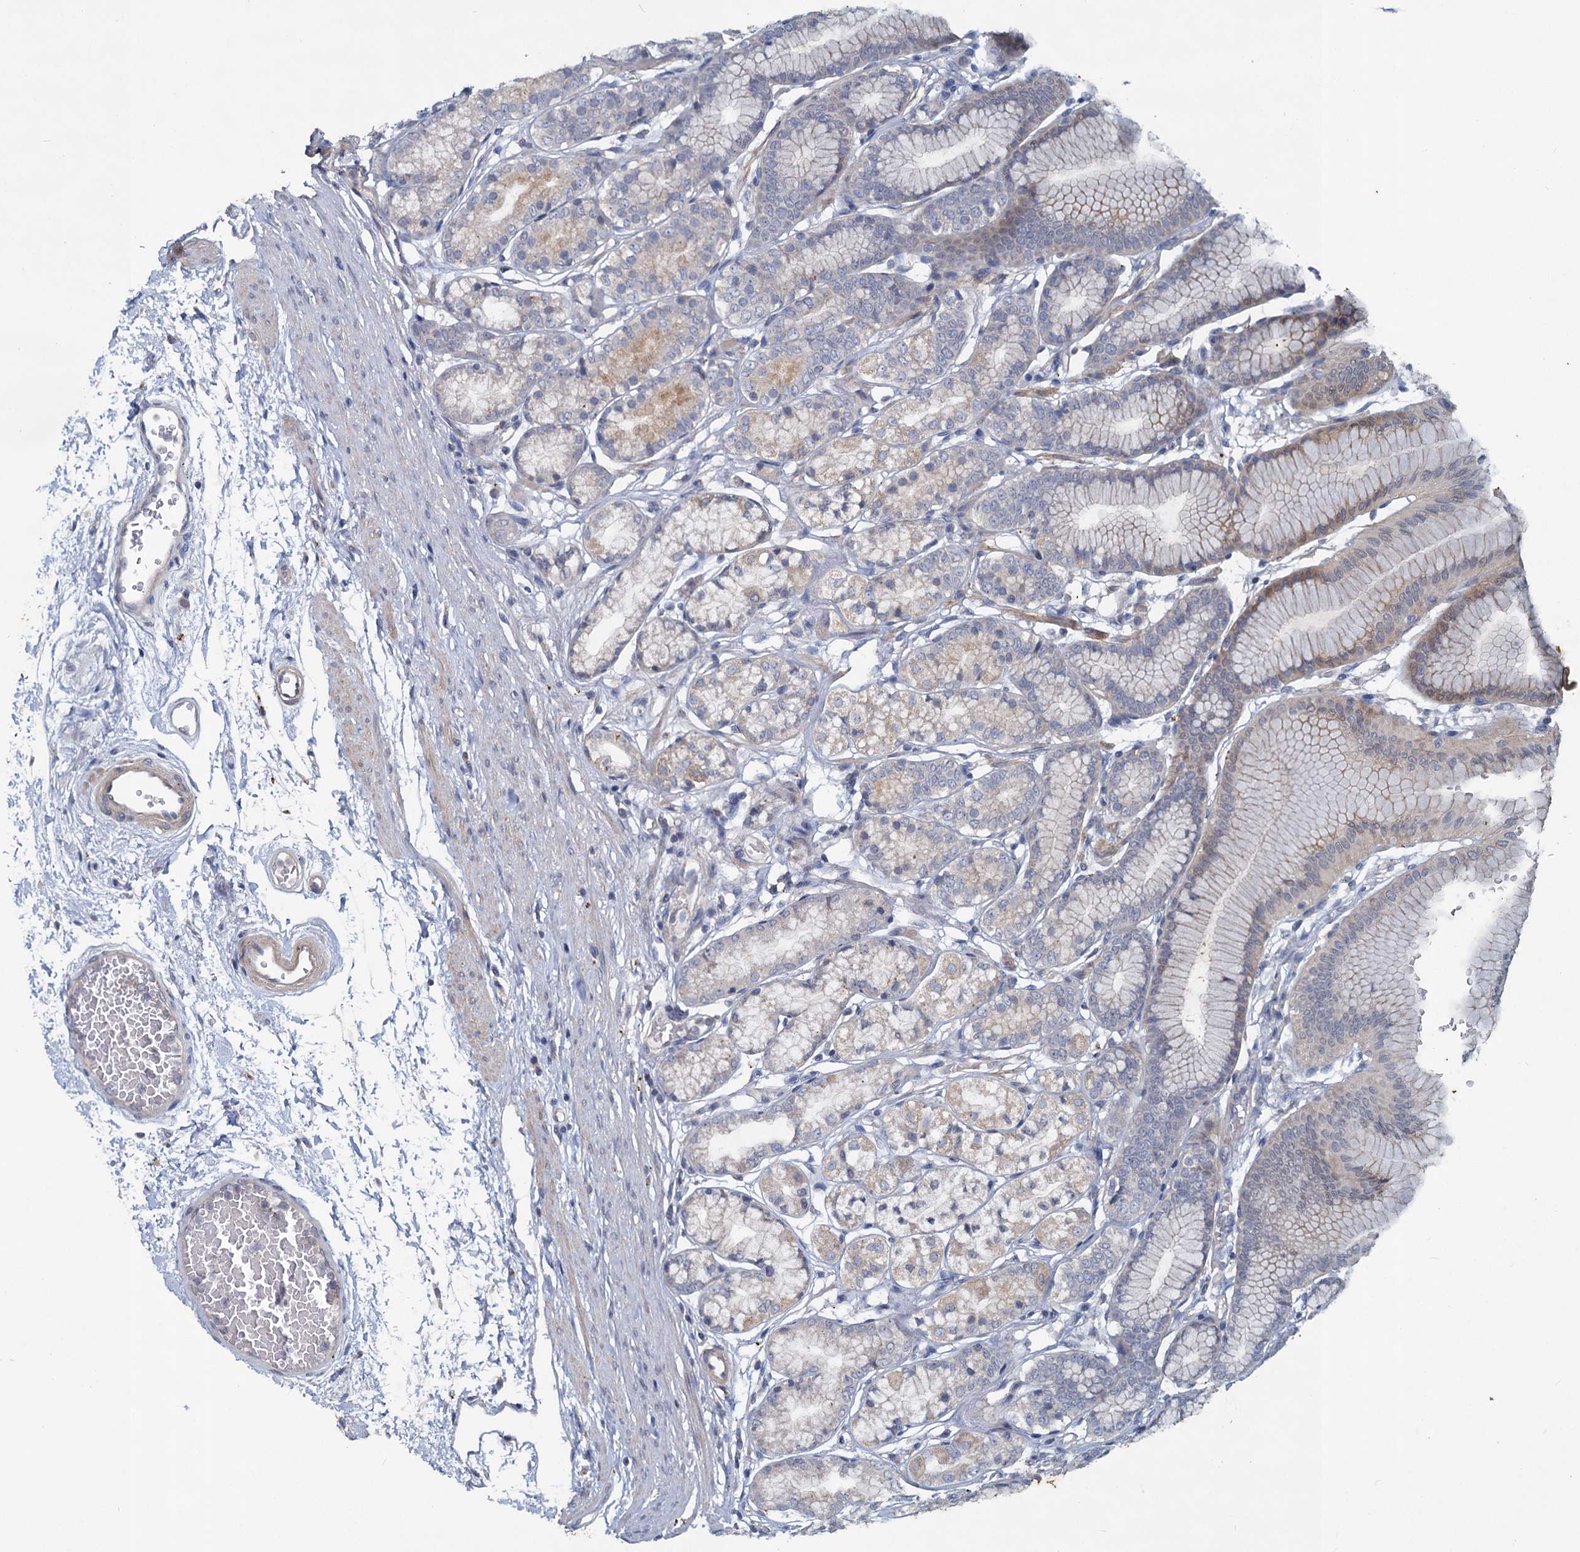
{"staining": {"intensity": "moderate", "quantity": "25%-75%", "location": "cytoplasmic/membranous"}, "tissue": "stomach", "cell_type": "Glandular cells", "image_type": "normal", "snomed": [{"axis": "morphology", "description": "Normal tissue, NOS"}, {"axis": "morphology", "description": "Adenocarcinoma, NOS"}, {"axis": "morphology", "description": "Adenocarcinoma, High grade"}, {"axis": "topography", "description": "Stomach, upper"}, {"axis": "topography", "description": "Stomach"}], "caption": "Immunohistochemical staining of benign stomach shows 25%-75% levels of moderate cytoplasmic/membranous protein positivity in approximately 25%-75% of glandular cells. (DAB (3,3'-diaminobenzidine) IHC, brown staining for protein, blue staining for nuclei).", "gene": "SLC2A7", "patient": {"sex": "female", "age": 65}}